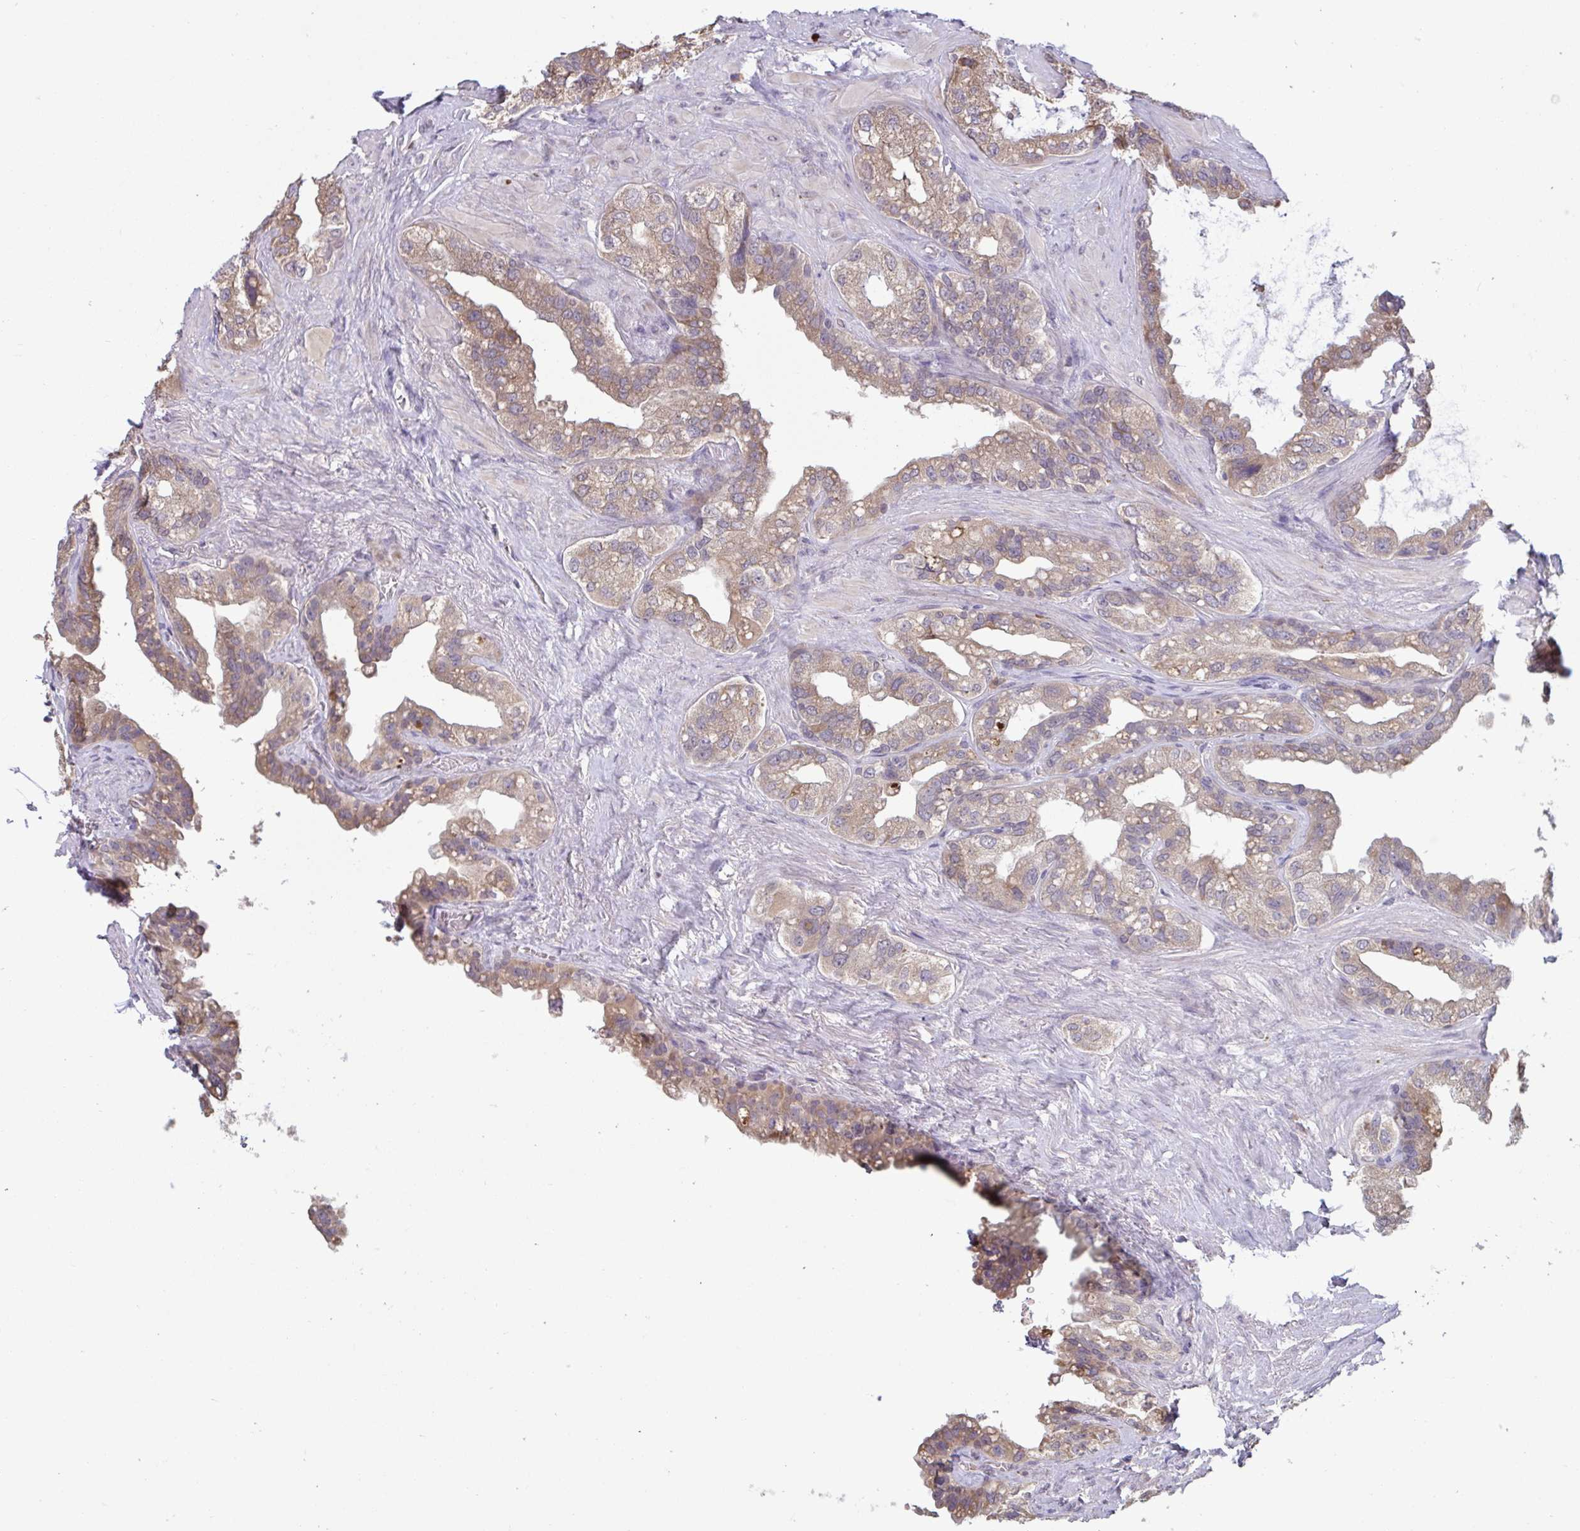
{"staining": {"intensity": "weak", "quantity": ">75%", "location": "cytoplasmic/membranous"}, "tissue": "seminal vesicle", "cell_type": "Glandular cells", "image_type": "normal", "snomed": [{"axis": "morphology", "description": "Normal tissue, NOS"}, {"axis": "topography", "description": "Seminal veicle"}, {"axis": "topography", "description": "Peripheral nerve tissue"}], "caption": "A brown stain highlights weak cytoplasmic/membranous staining of a protein in glandular cells of unremarkable human seminal vesicle. Nuclei are stained in blue.", "gene": "CD1E", "patient": {"sex": "male", "age": 76}}